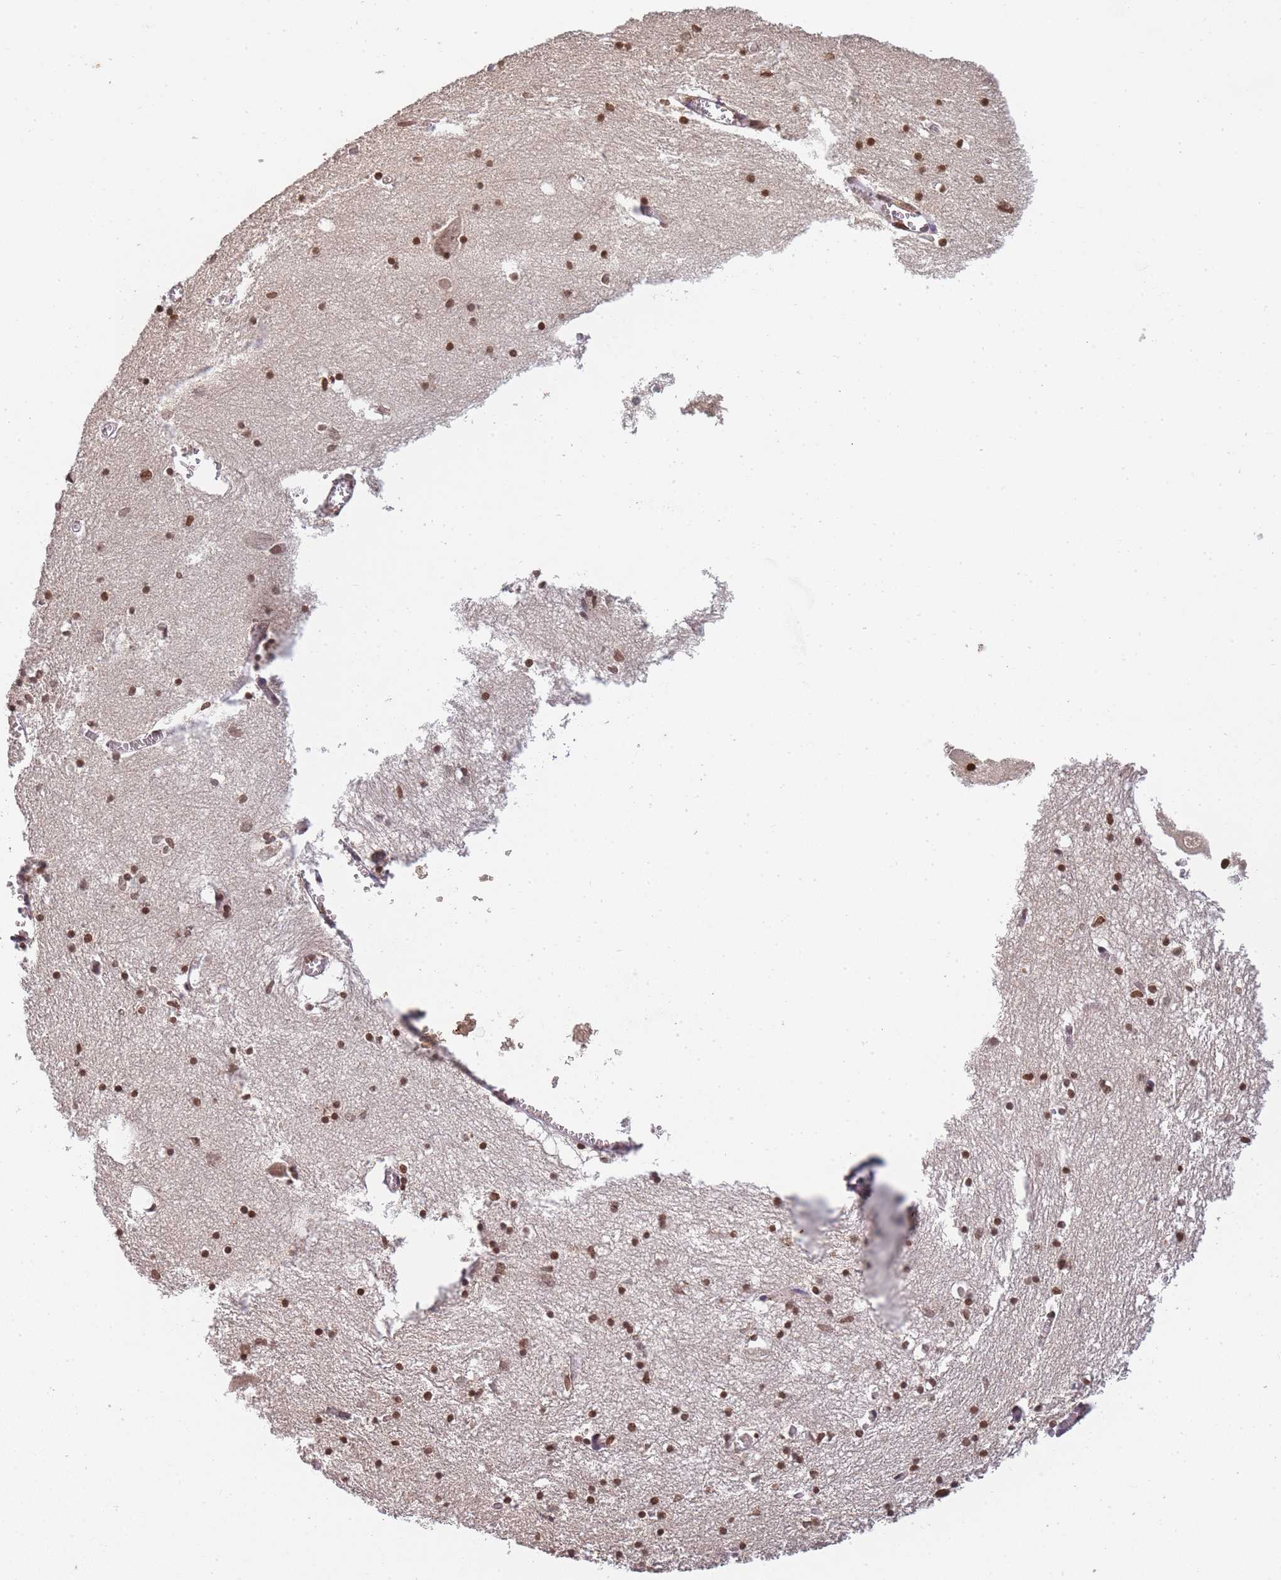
{"staining": {"intensity": "strong", "quantity": ">75%", "location": "nuclear"}, "tissue": "hippocampus", "cell_type": "Glial cells", "image_type": "normal", "snomed": [{"axis": "morphology", "description": "Normal tissue, NOS"}, {"axis": "topography", "description": "Hippocampus"}], "caption": "A brown stain shows strong nuclear expression of a protein in glial cells of unremarkable hippocampus. (IHC, brightfield microscopy, high magnification).", "gene": "WWTR1", "patient": {"sex": "male", "age": 70}}